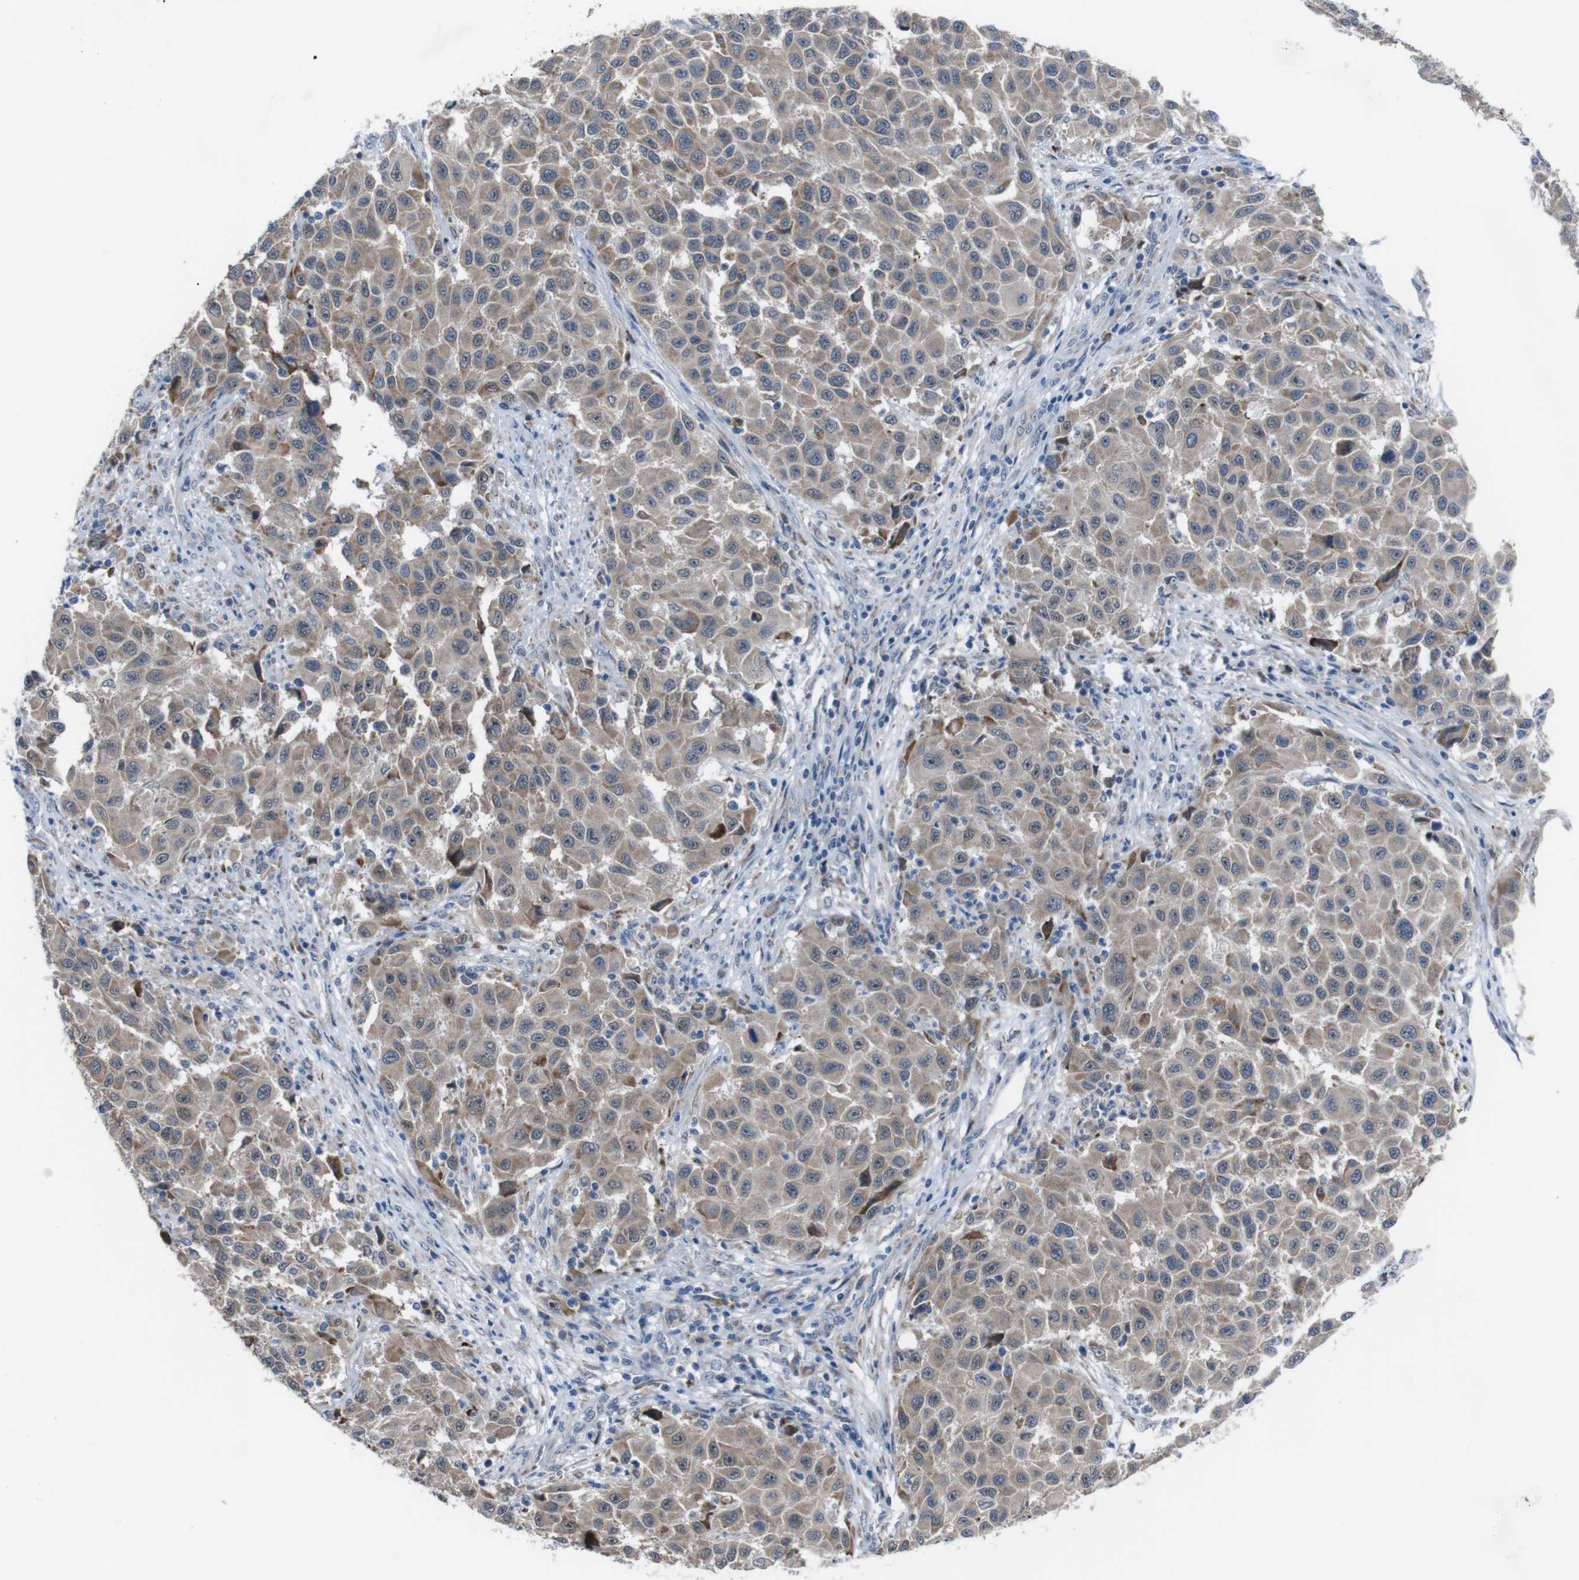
{"staining": {"intensity": "weak", "quantity": ">75%", "location": "cytoplasmic/membranous"}, "tissue": "melanoma", "cell_type": "Tumor cells", "image_type": "cancer", "snomed": [{"axis": "morphology", "description": "Malignant melanoma, Metastatic site"}, {"axis": "topography", "description": "Lymph node"}], "caption": "Immunohistochemical staining of human malignant melanoma (metastatic site) demonstrates low levels of weak cytoplasmic/membranous protein staining in approximately >75% of tumor cells.", "gene": "CDH22", "patient": {"sex": "male", "age": 61}}